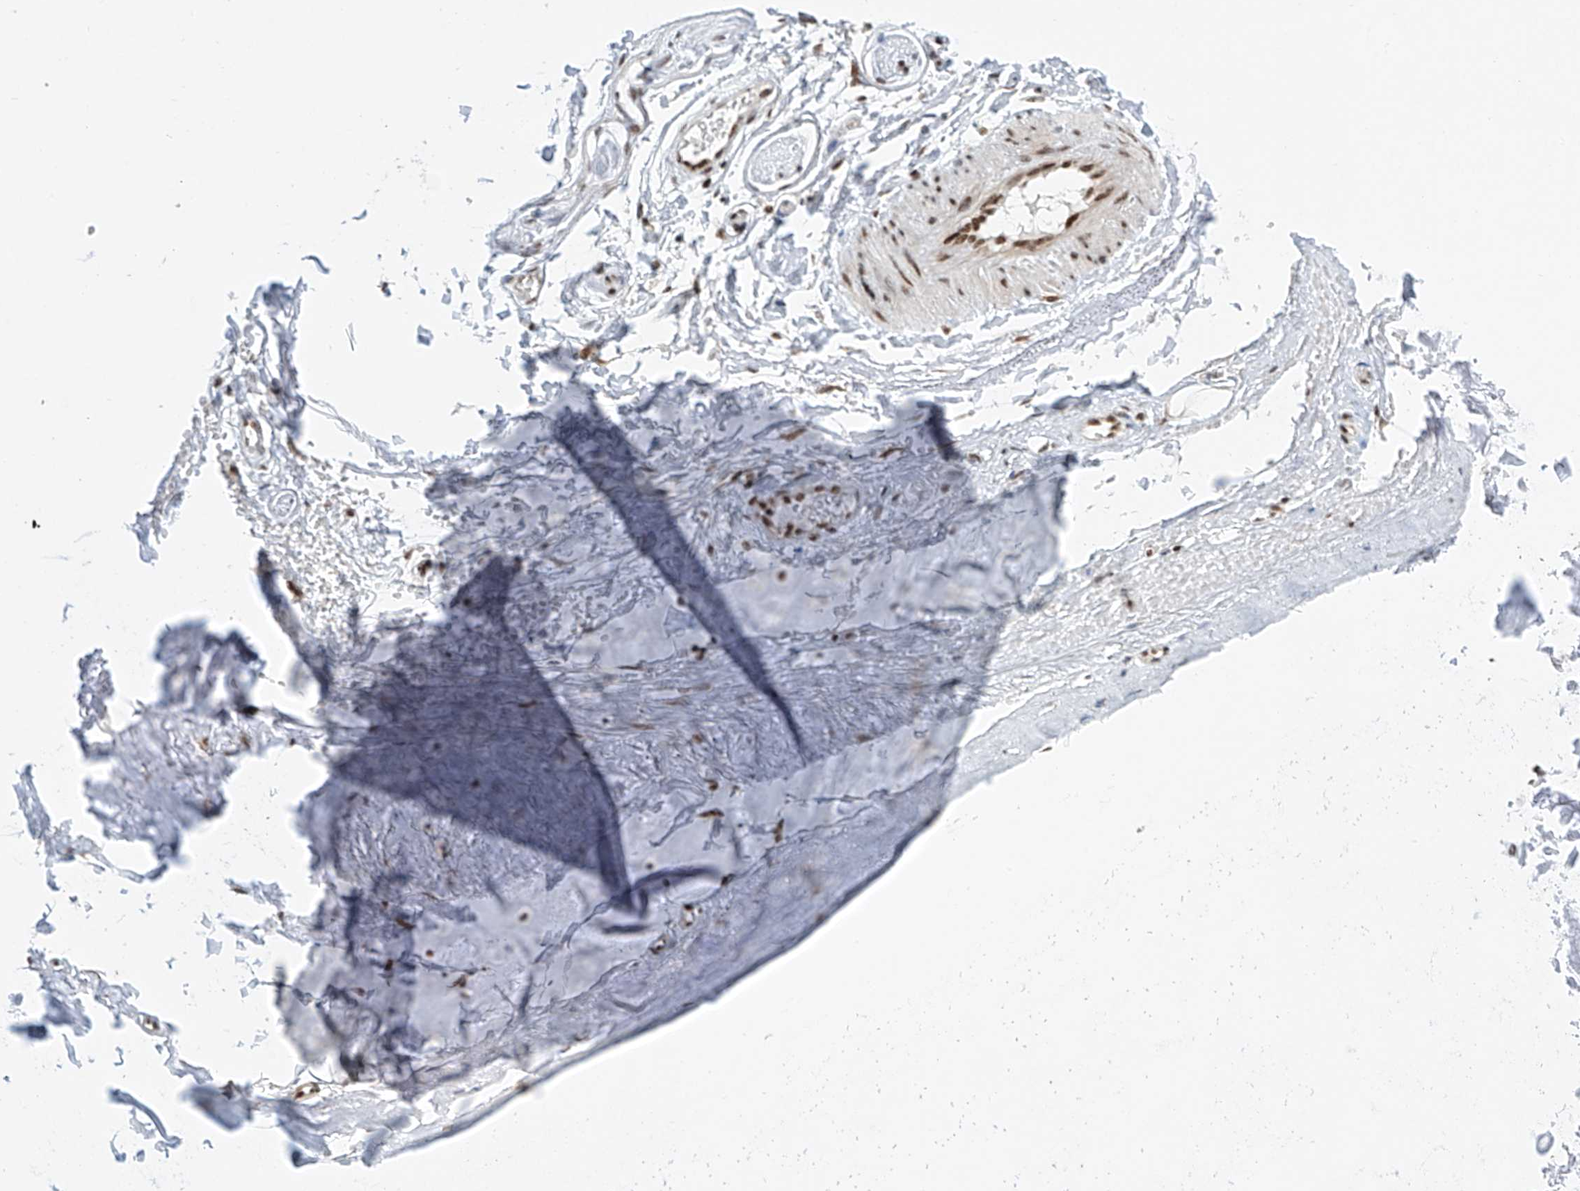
{"staining": {"intensity": "moderate", "quantity": ">75%", "location": "nuclear"}, "tissue": "adipose tissue", "cell_type": "Adipocytes", "image_type": "normal", "snomed": [{"axis": "morphology", "description": "Normal tissue, NOS"}, {"axis": "morphology", "description": "Basal cell carcinoma"}, {"axis": "topography", "description": "Skin"}], "caption": "Immunohistochemistry (IHC) image of unremarkable adipose tissue: human adipose tissue stained using immunohistochemistry demonstrates medium levels of moderate protein expression localized specifically in the nuclear of adipocytes, appearing as a nuclear brown color.", "gene": "TAF4", "patient": {"sex": "female", "age": 89}}